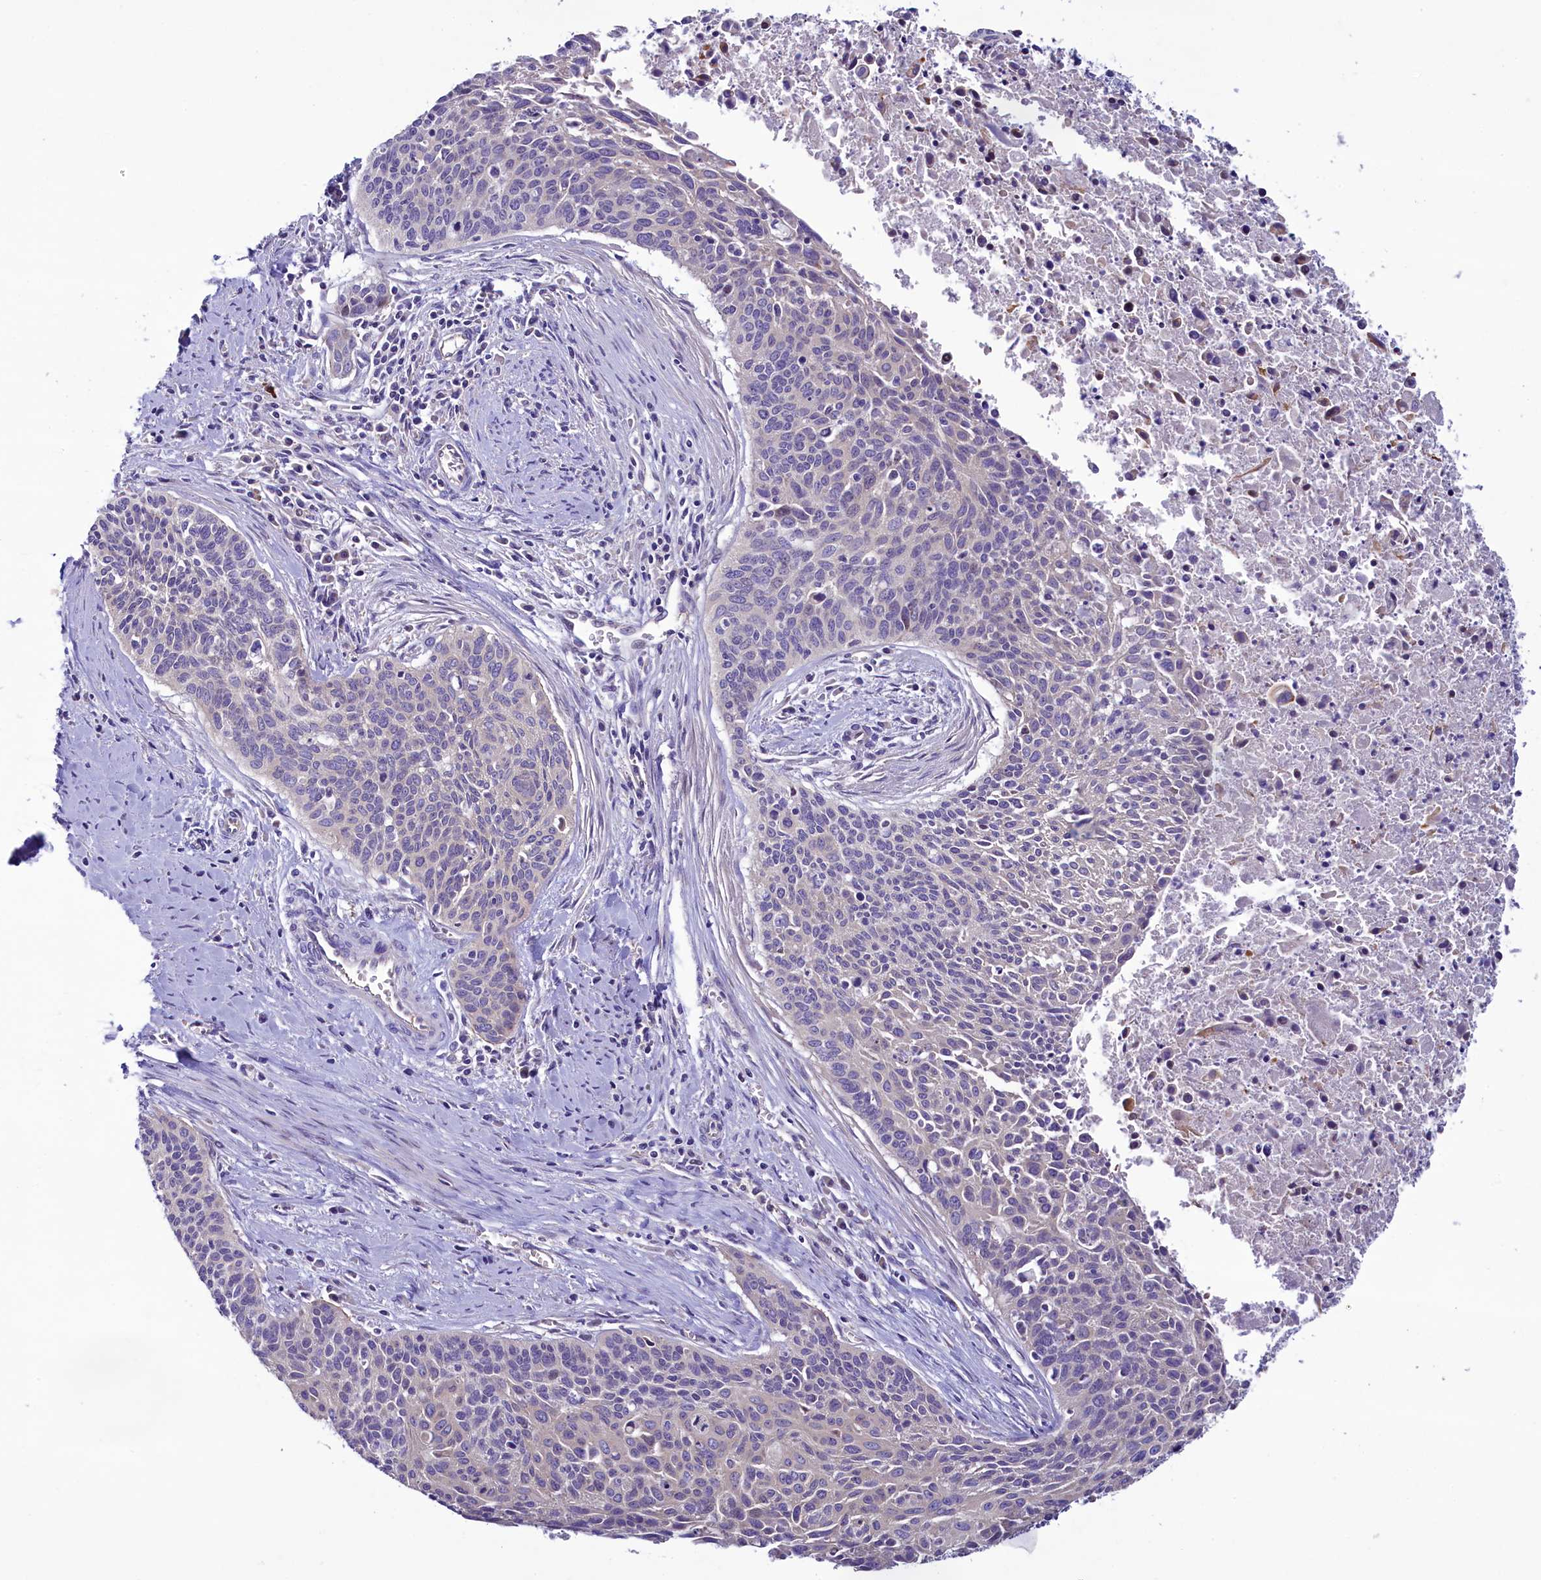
{"staining": {"intensity": "negative", "quantity": "none", "location": "none"}, "tissue": "cervical cancer", "cell_type": "Tumor cells", "image_type": "cancer", "snomed": [{"axis": "morphology", "description": "Squamous cell carcinoma, NOS"}, {"axis": "topography", "description": "Cervix"}], "caption": "High magnification brightfield microscopy of cervical cancer stained with DAB (3,3'-diaminobenzidine) (brown) and counterstained with hematoxylin (blue): tumor cells show no significant positivity.", "gene": "KRBOX5", "patient": {"sex": "female", "age": 55}}